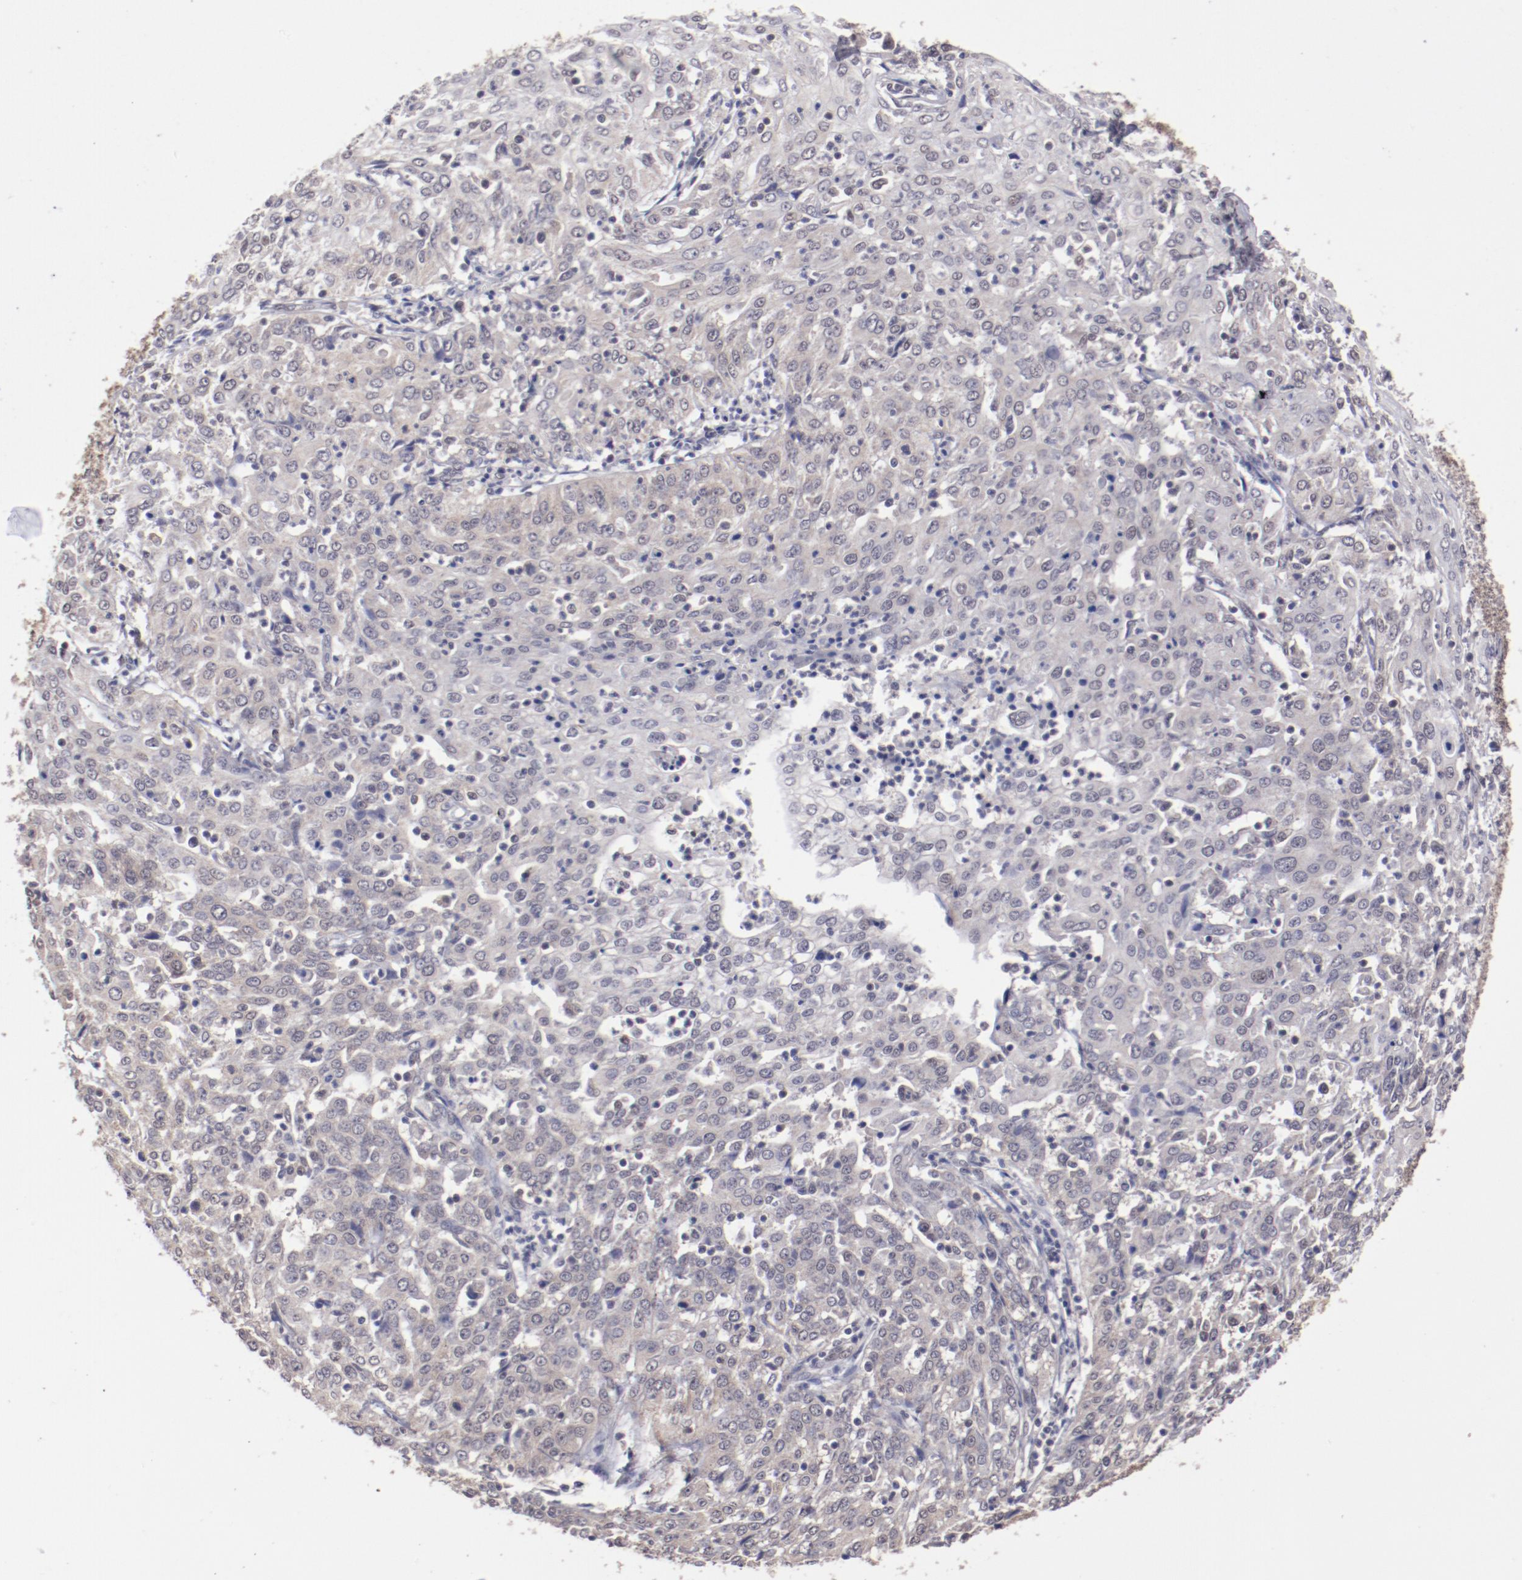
{"staining": {"intensity": "negative", "quantity": "none", "location": "none"}, "tissue": "cervical cancer", "cell_type": "Tumor cells", "image_type": "cancer", "snomed": [{"axis": "morphology", "description": "Squamous cell carcinoma, NOS"}, {"axis": "topography", "description": "Cervix"}], "caption": "Tumor cells are negative for brown protein staining in cervical cancer. The staining is performed using DAB (3,3'-diaminobenzidine) brown chromogen with nuclei counter-stained in using hematoxylin.", "gene": "ARNT", "patient": {"sex": "female", "age": 39}}